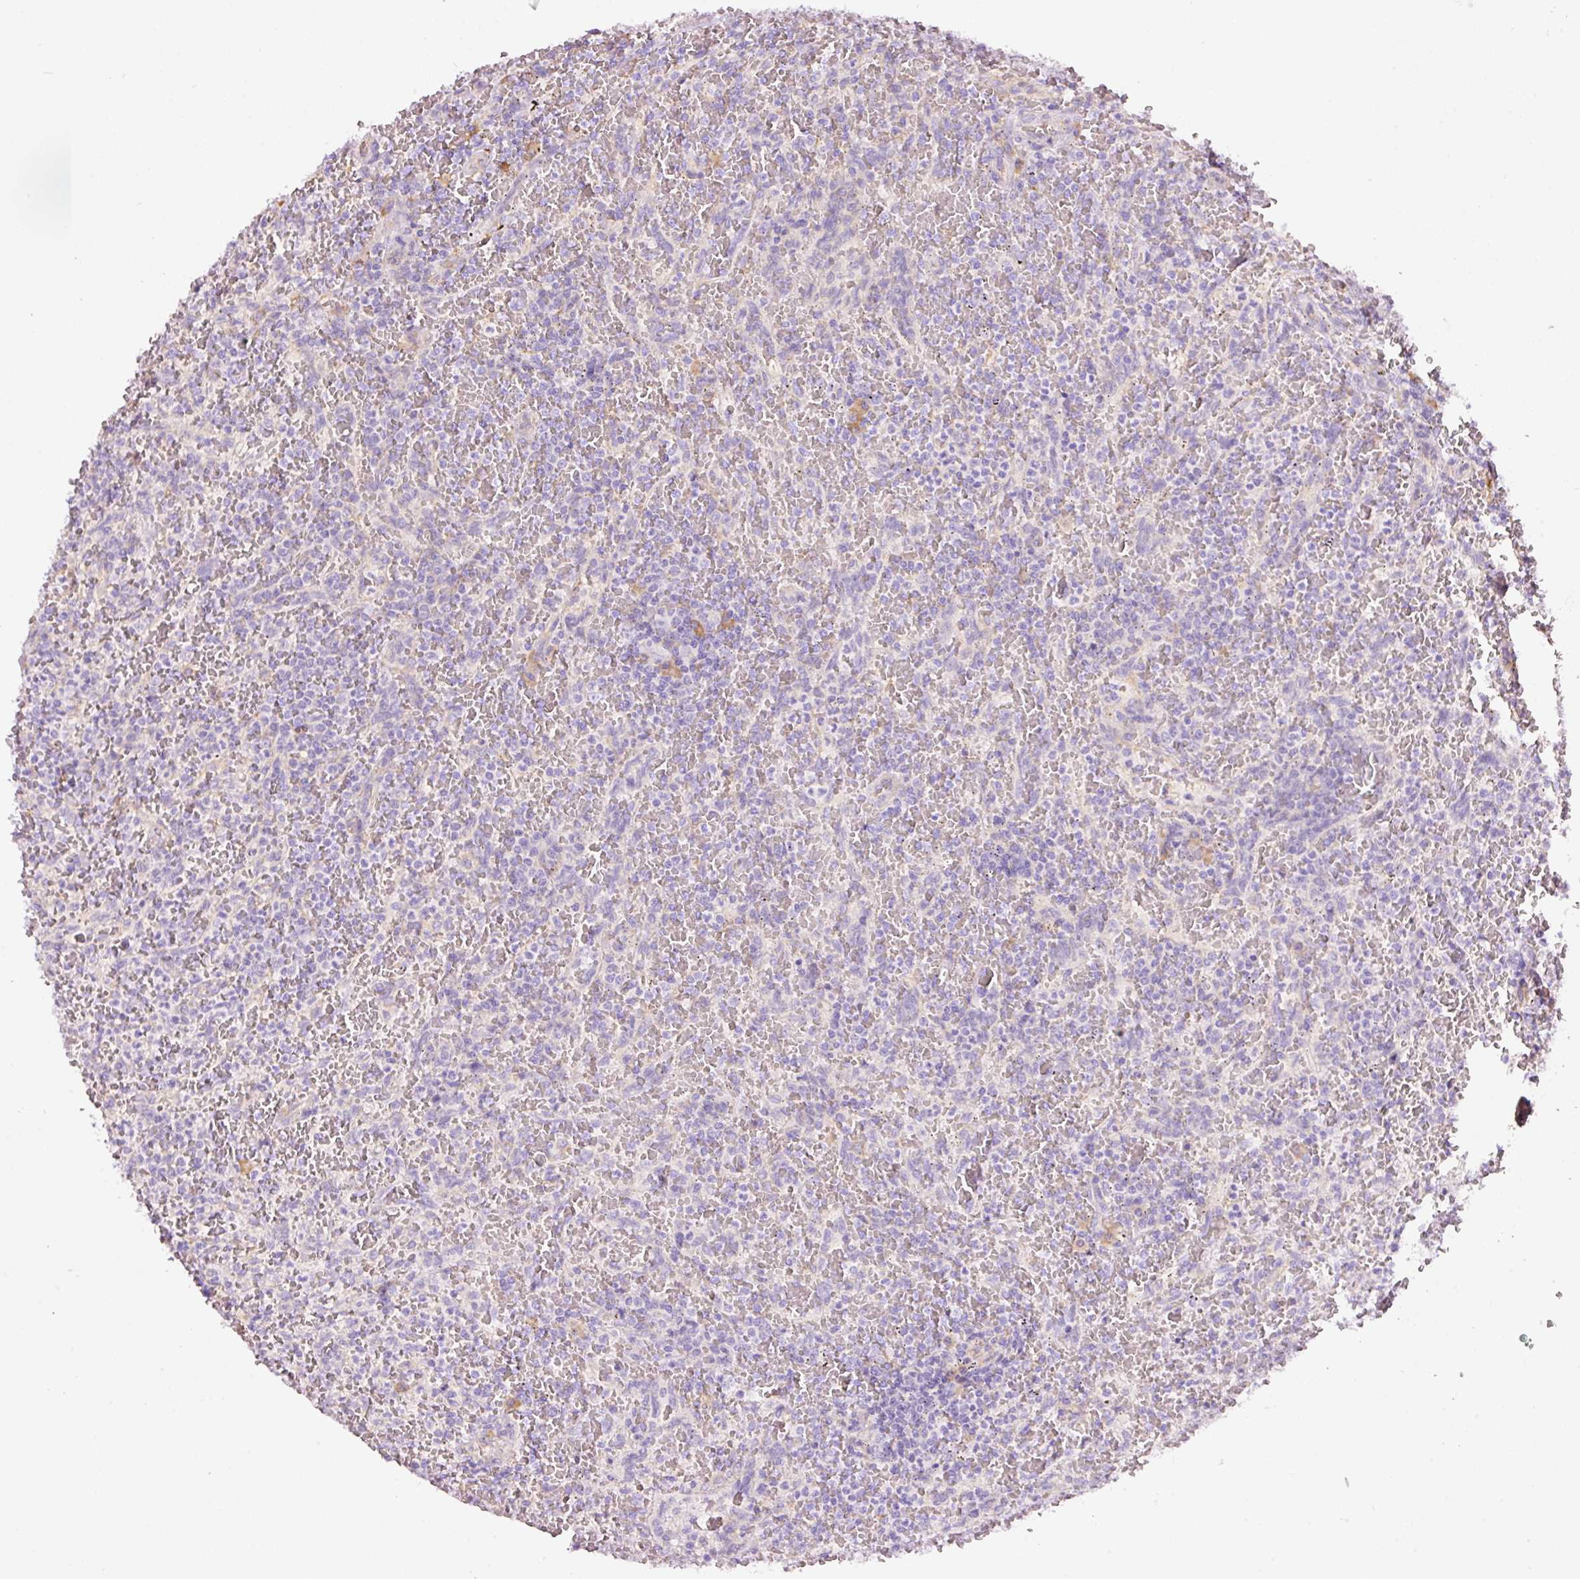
{"staining": {"intensity": "negative", "quantity": "none", "location": "none"}, "tissue": "lymphoma", "cell_type": "Tumor cells", "image_type": "cancer", "snomed": [{"axis": "morphology", "description": "Malignant lymphoma, non-Hodgkin's type, Low grade"}, {"axis": "topography", "description": "Spleen"}], "caption": "Tumor cells show no significant positivity in low-grade malignant lymphoma, non-Hodgkin's type. (IHC, brightfield microscopy, high magnification).", "gene": "GCG", "patient": {"sex": "female", "age": 64}}